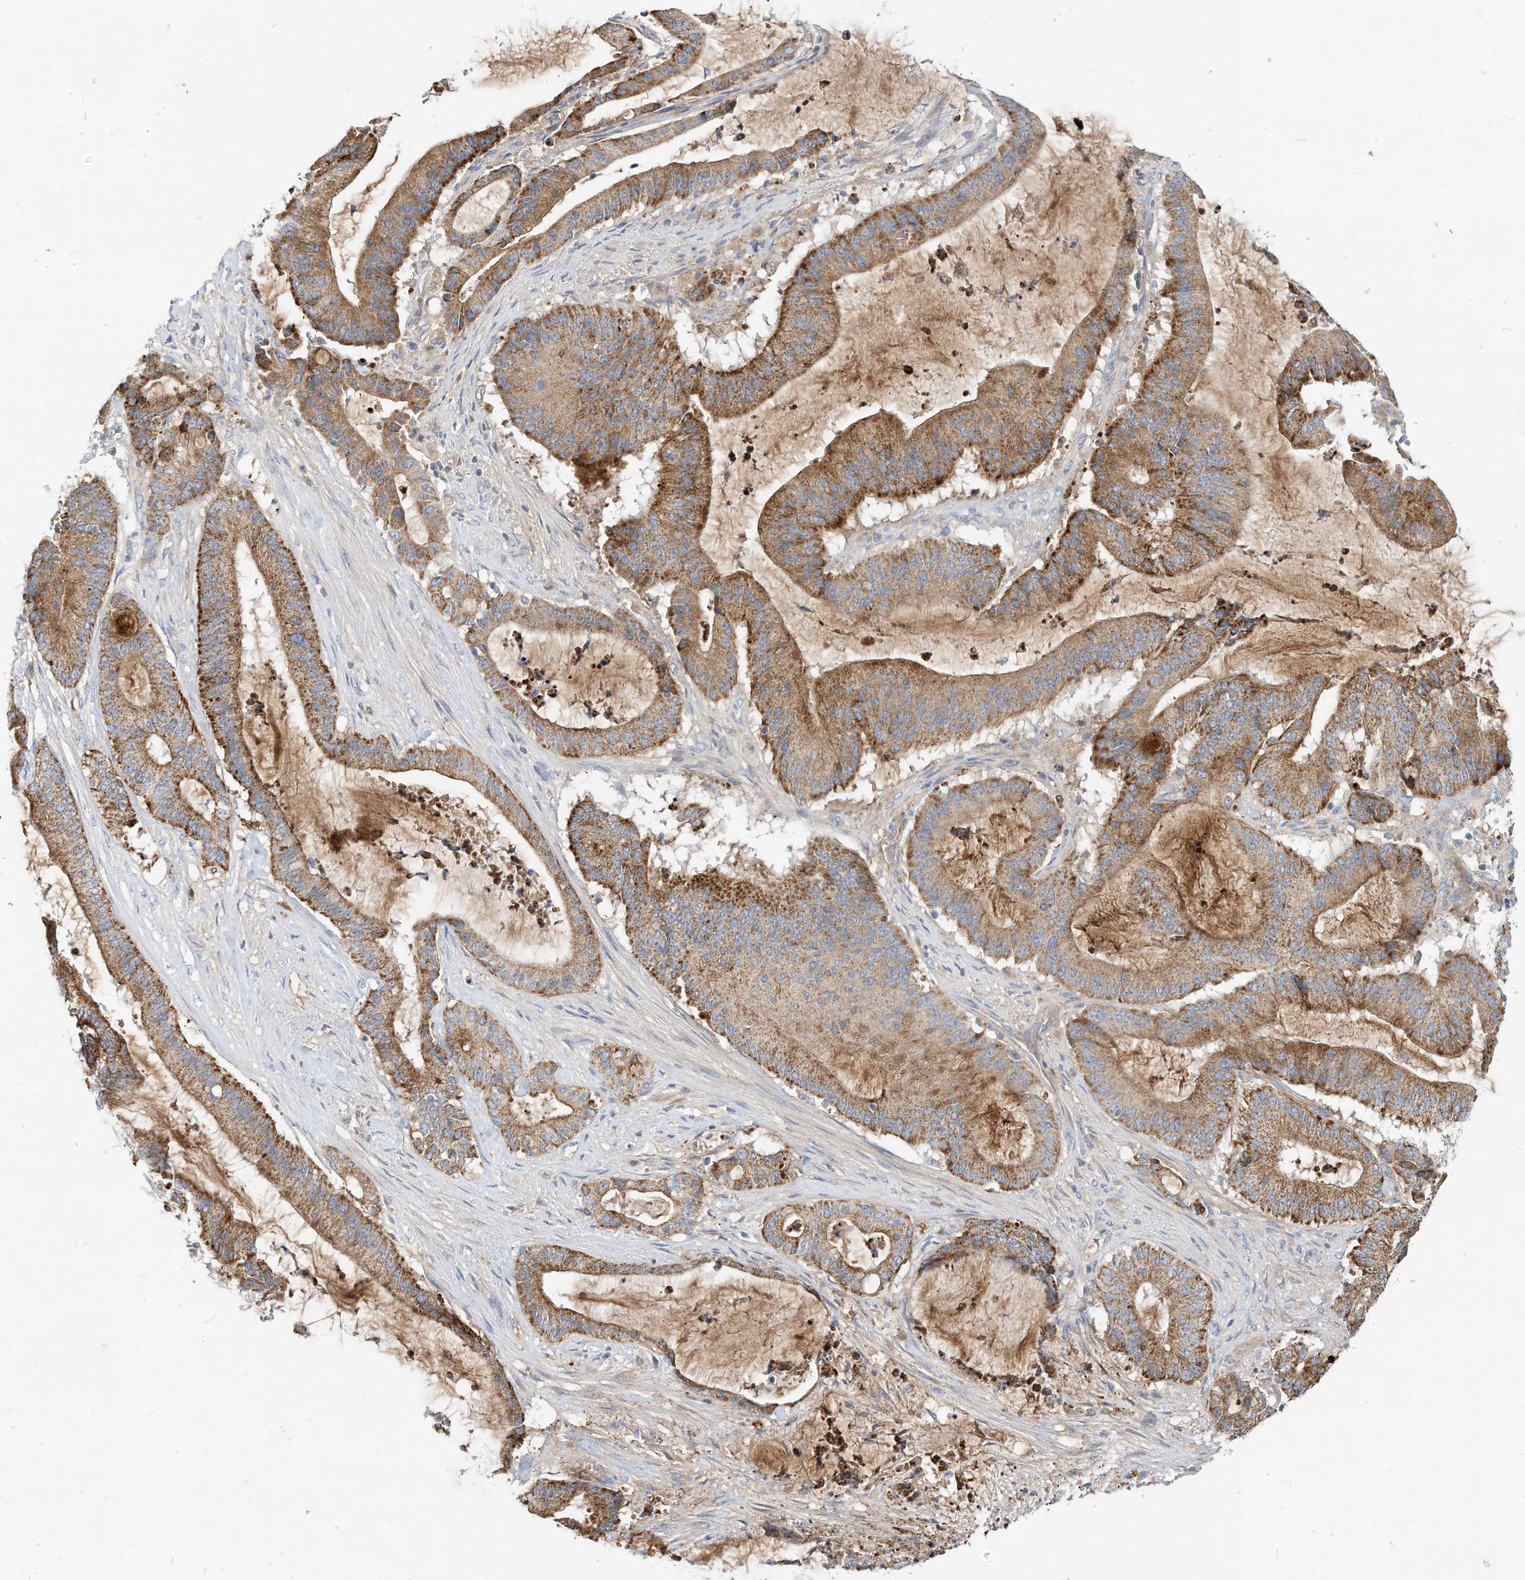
{"staining": {"intensity": "moderate", "quantity": ">75%", "location": "cytoplasmic/membranous"}, "tissue": "liver cancer", "cell_type": "Tumor cells", "image_type": "cancer", "snomed": [{"axis": "morphology", "description": "Normal tissue, NOS"}, {"axis": "morphology", "description": "Cholangiocarcinoma"}, {"axis": "topography", "description": "Liver"}, {"axis": "topography", "description": "Peripheral nerve tissue"}], "caption": "An image showing moderate cytoplasmic/membranous staining in about >75% of tumor cells in liver cholangiocarcinoma, as visualized by brown immunohistochemical staining.", "gene": "RHOH", "patient": {"sex": "female", "age": 73}}